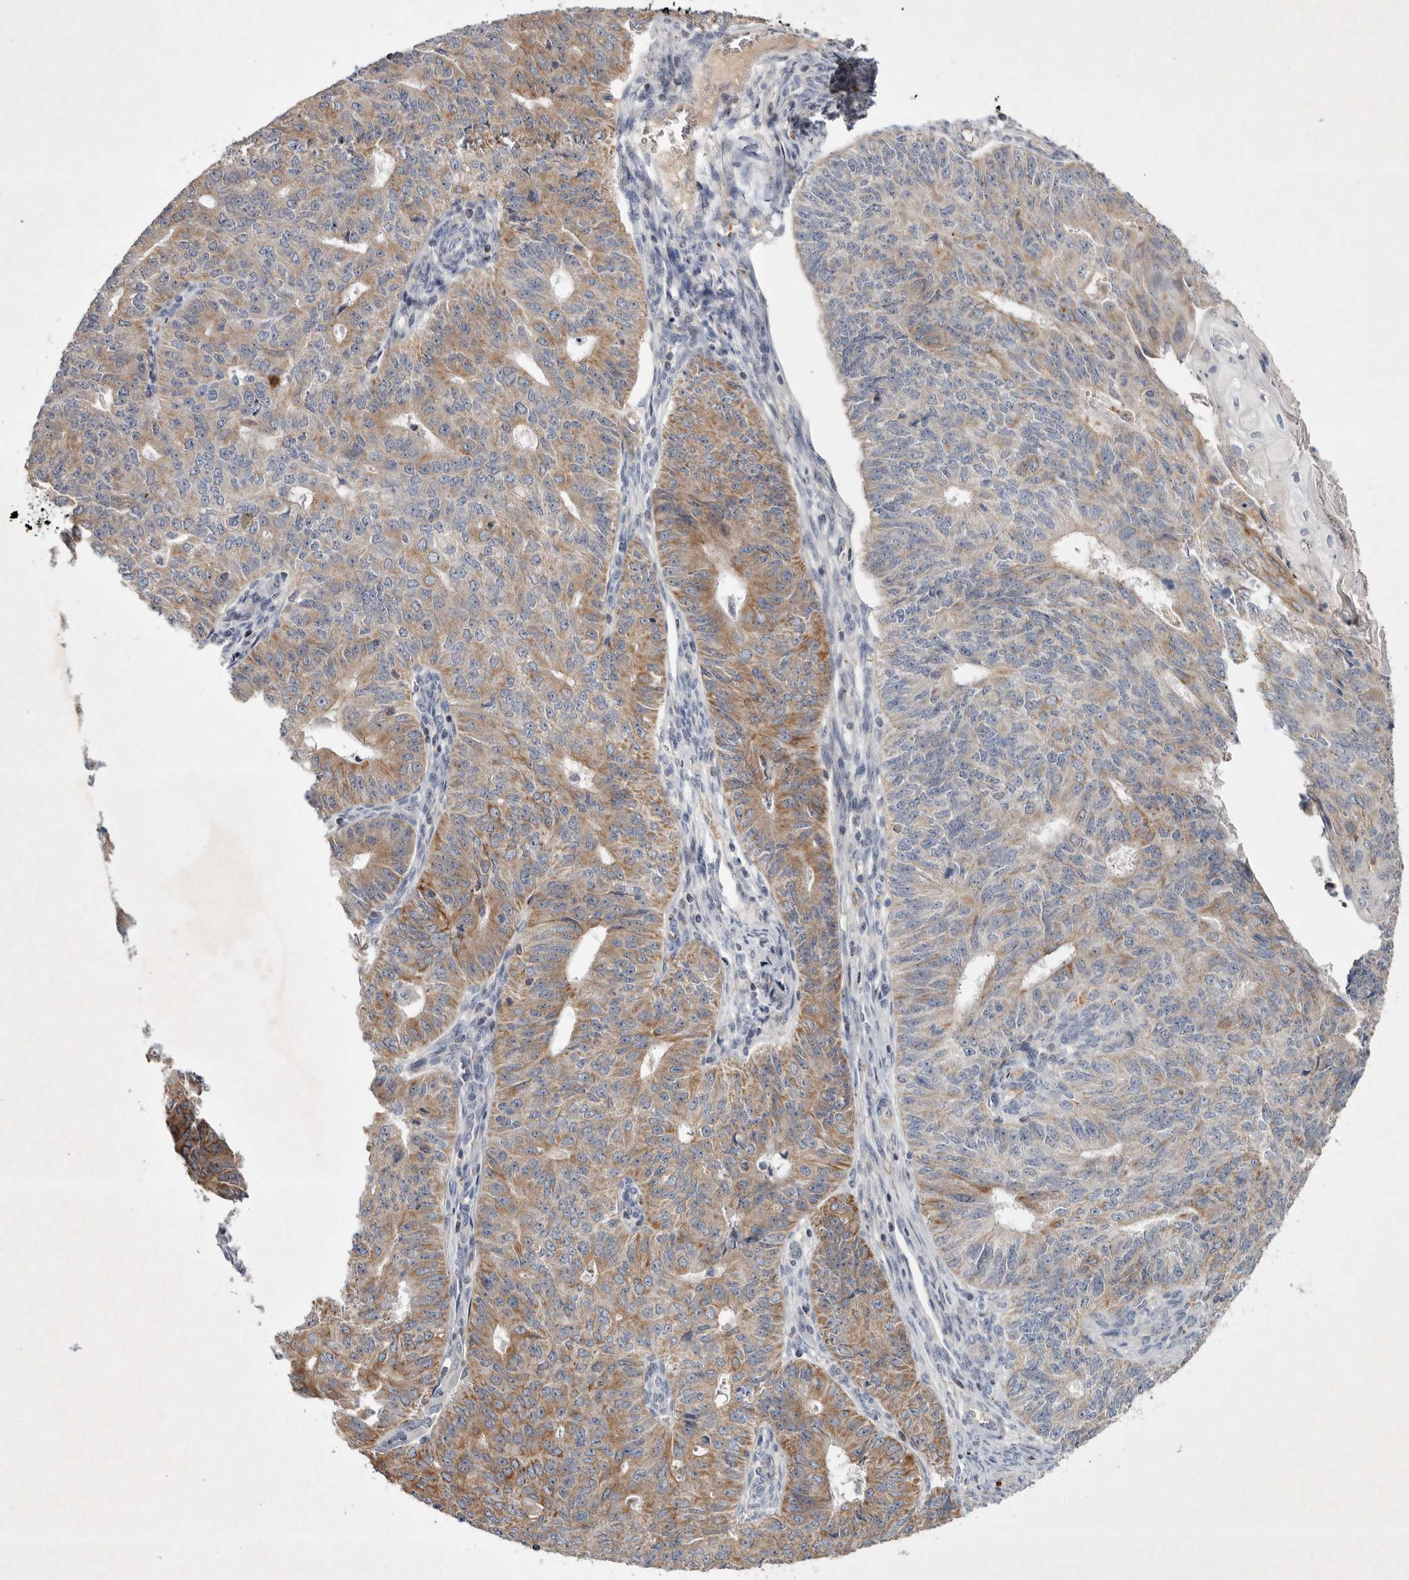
{"staining": {"intensity": "moderate", "quantity": "25%-75%", "location": "cytoplasmic/membranous"}, "tissue": "endometrial cancer", "cell_type": "Tumor cells", "image_type": "cancer", "snomed": [{"axis": "morphology", "description": "Adenocarcinoma, NOS"}, {"axis": "topography", "description": "Endometrium"}], "caption": "A photomicrograph showing moderate cytoplasmic/membranous staining in about 25%-75% of tumor cells in endometrial cancer, as visualized by brown immunohistochemical staining.", "gene": "TNFSF14", "patient": {"sex": "female", "age": 32}}